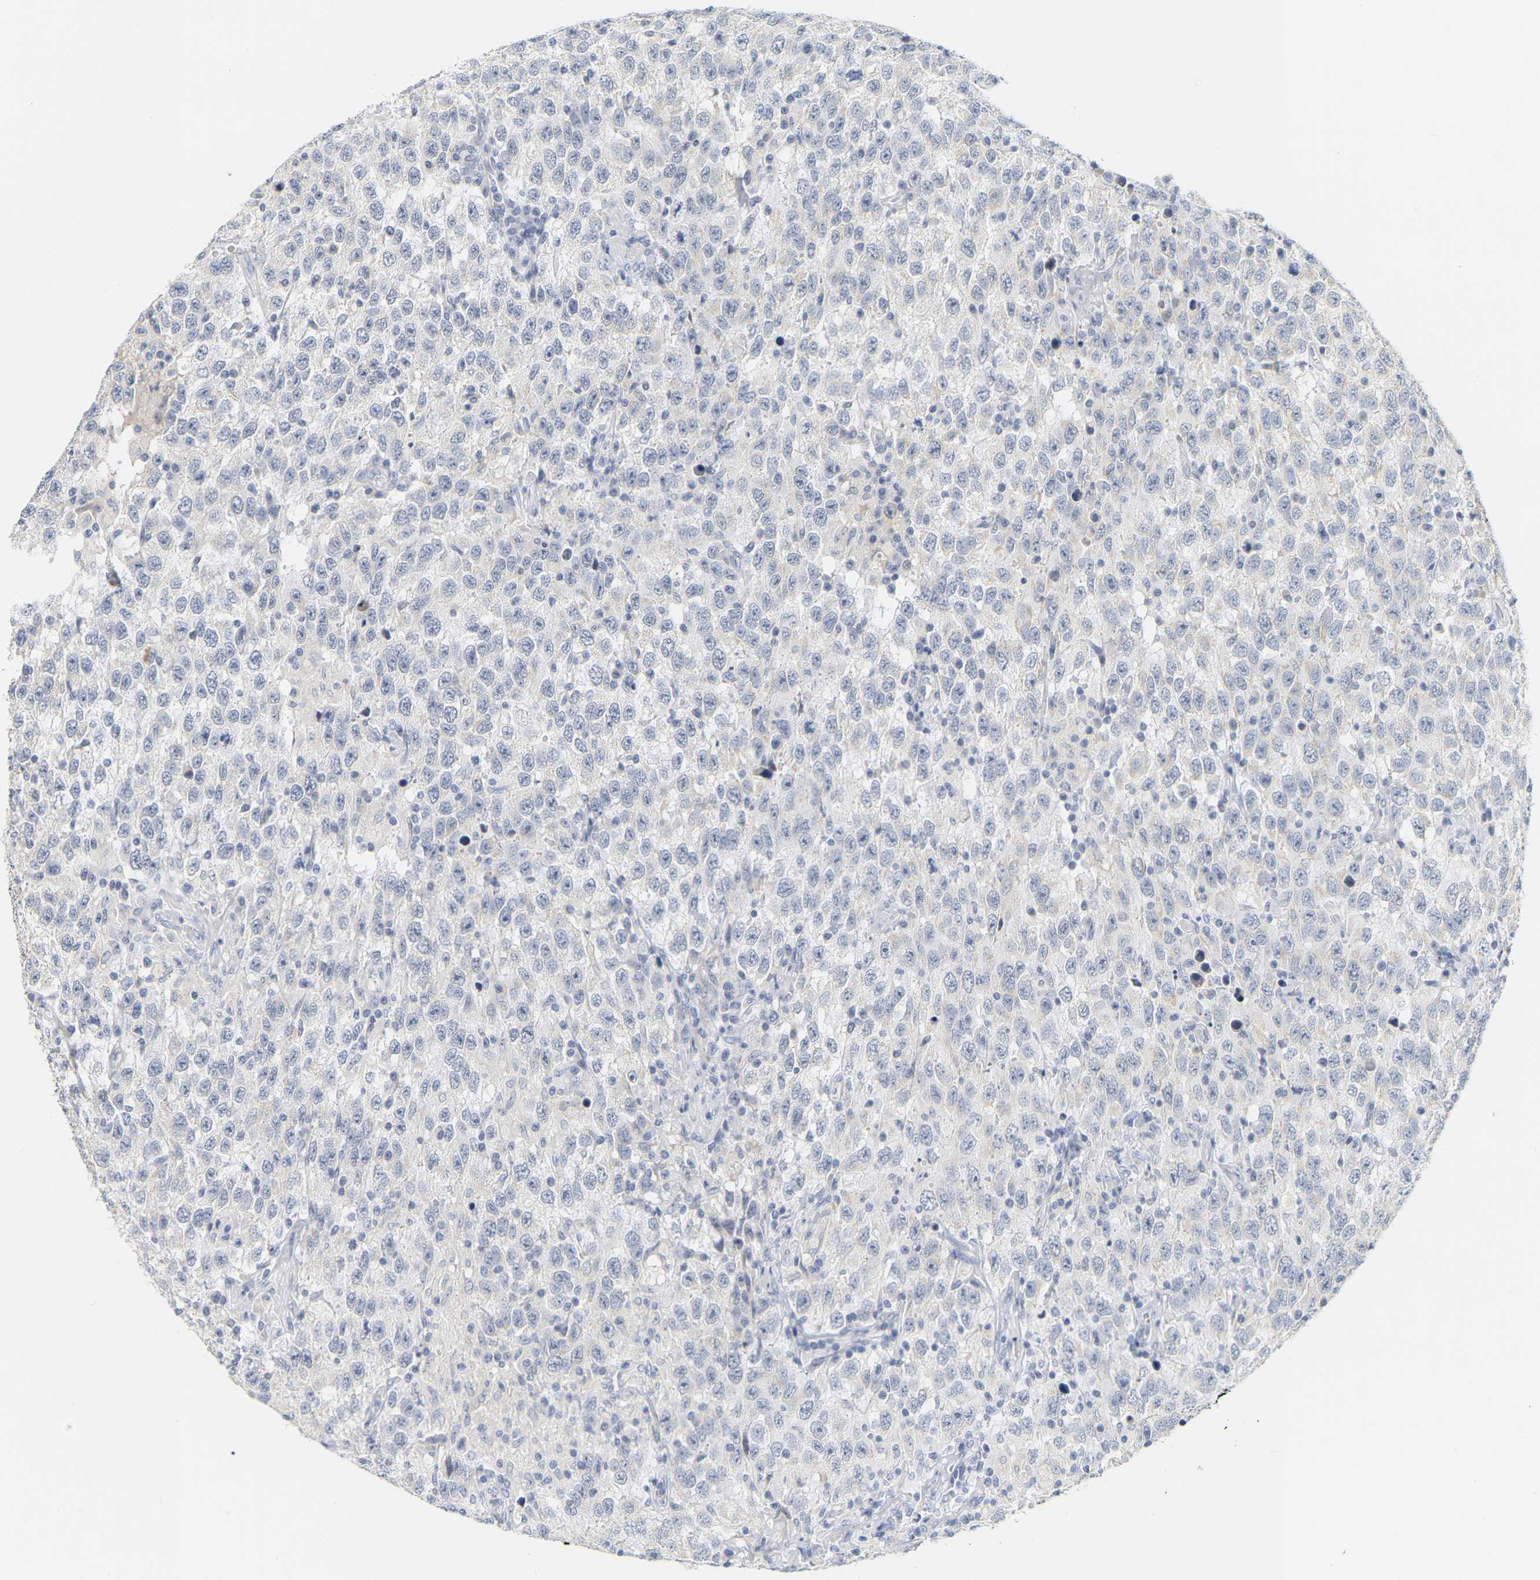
{"staining": {"intensity": "negative", "quantity": "none", "location": "none"}, "tissue": "testis cancer", "cell_type": "Tumor cells", "image_type": "cancer", "snomed": [{"axis": "morphology", "description": "Seminoma, NOS"}, {"axis": "topography", "description": "Testis"}], "caption": "The image reveals no significant expression in tumor cells of testis seminoma.", "gene": "KRT76", "patient": {"sex": "male", "age": 41}}